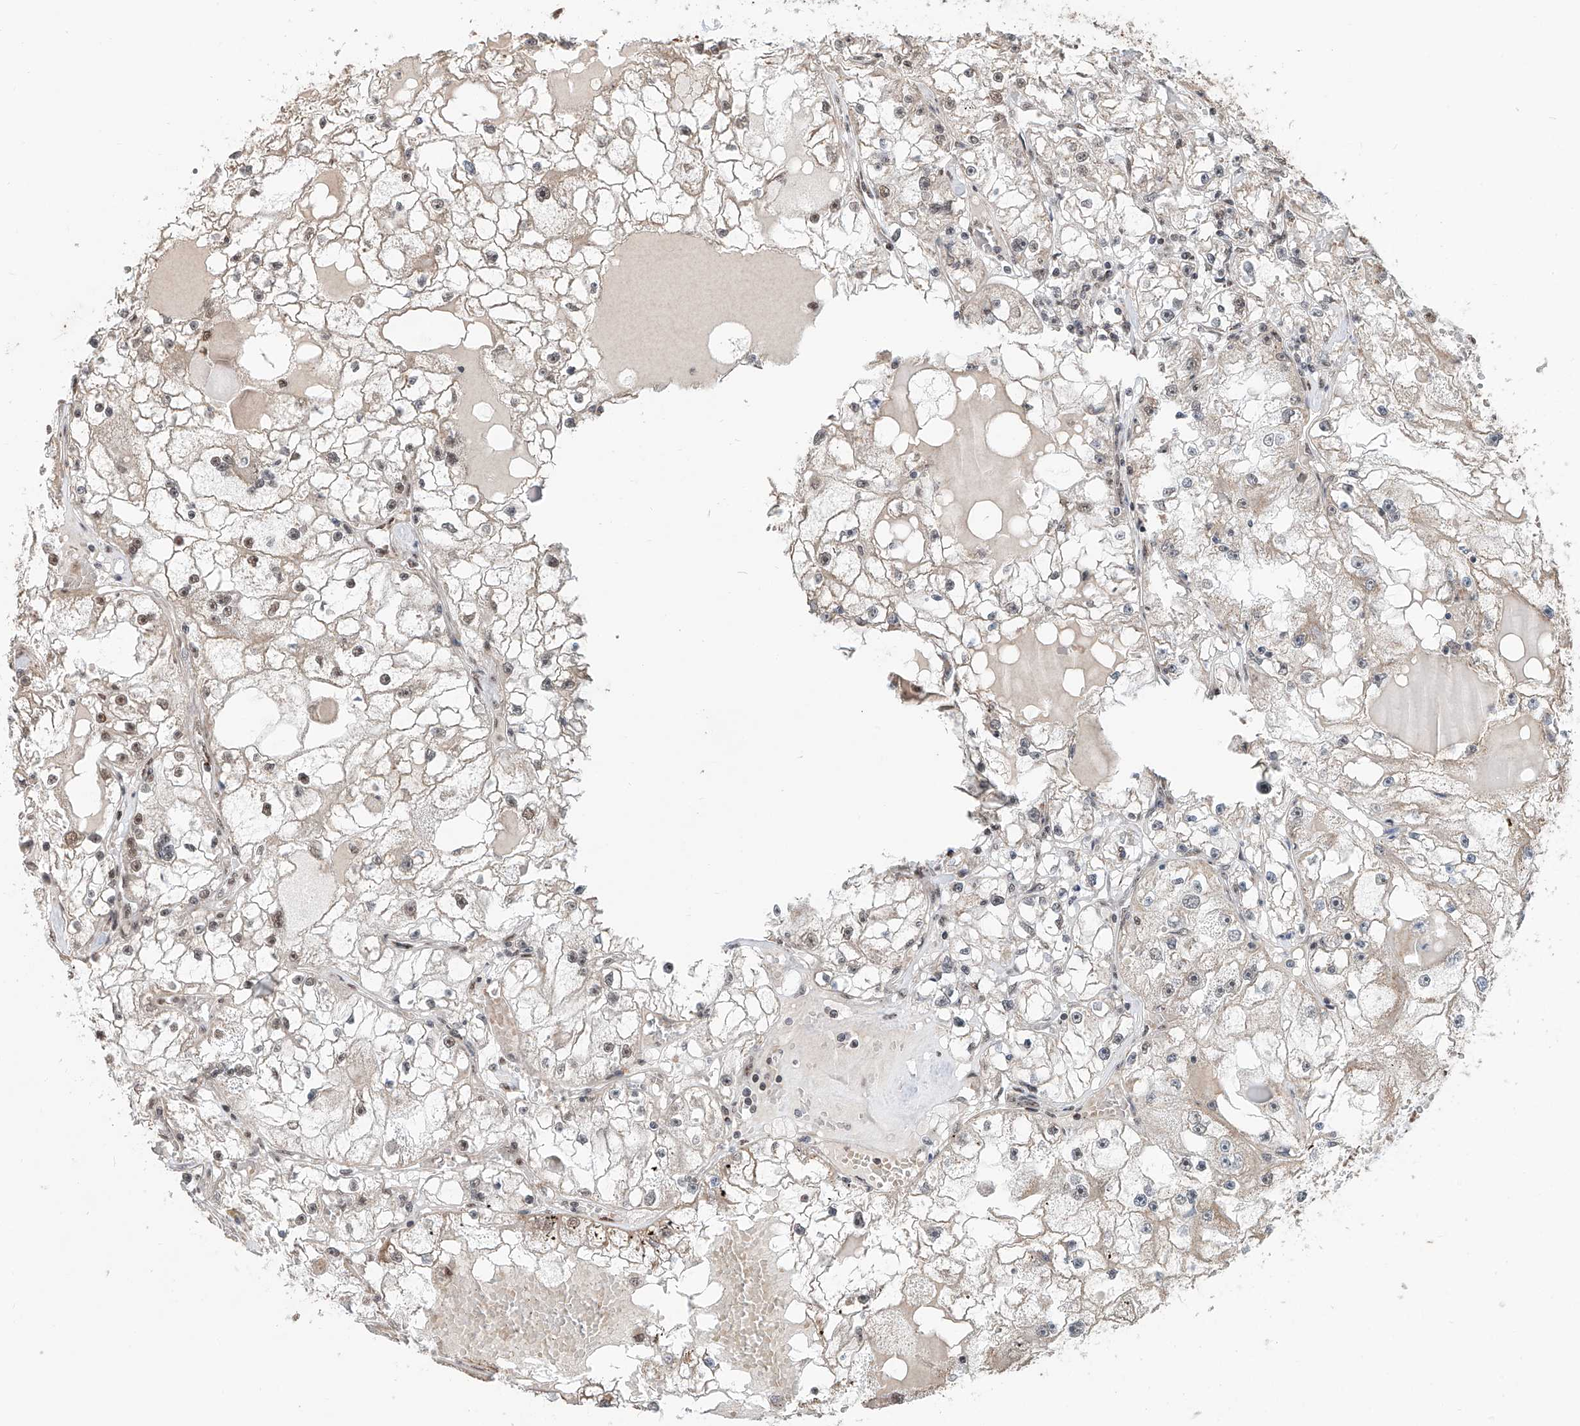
{"staining": {"intensity": "weak", "quantity": "25%-75%", "location": "cytoplasmic/membranous,nuclear"}, "tissue": "renal cancer", "cell_type": "Tumor cells", "image_type": "cancer", "snomed": [{"axis": "morphology", "description": "Adenocarcinoma, NOS"}, {"axis": "topography", "description": "Kidney"}], "caption": "Weak cytoplasmic/membranous and nuclear positivity is seen in about 25%-75% of tumor cells in renal adenocarcinoma.", "gene": "SDE2", "patient": {"sex": "male", "age": 56}}